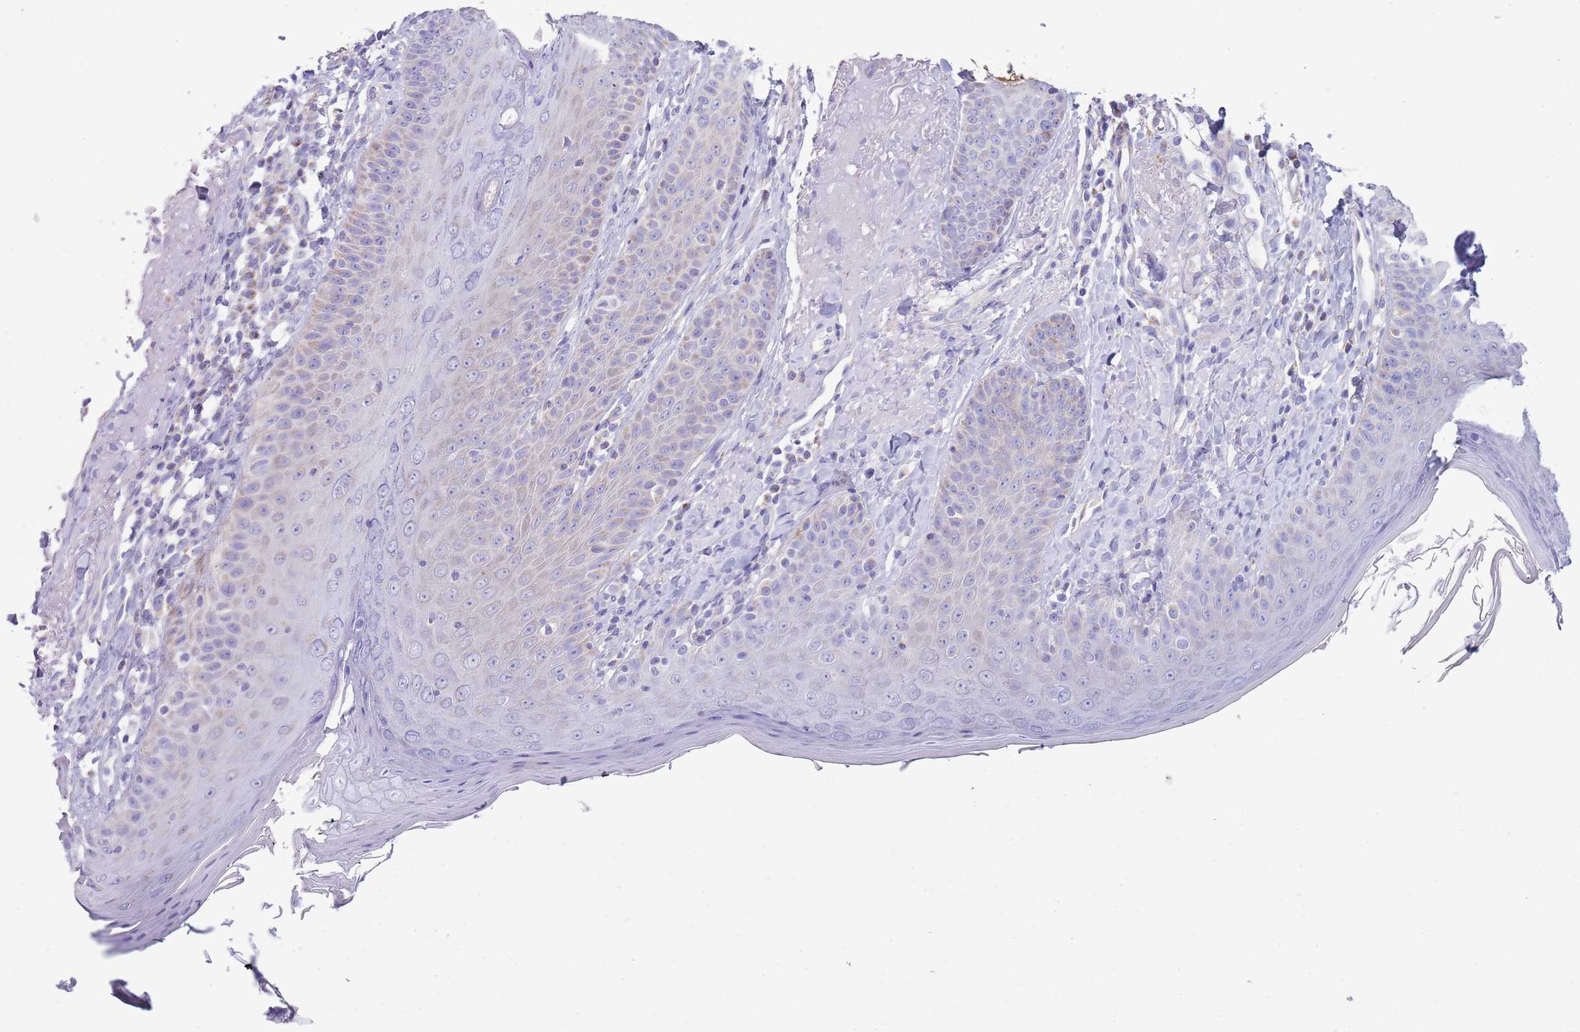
{"staining": {"intensity": "negative", "quantity": "none", "location": "none"}, "tissue": "skin", "cell_type": "Fibroblasts", "image_type": "normal", "snomed": [{"axis": "morphology", "description": "Normal tissue, NOS"}, {"axis": "topography", "description": "Skin"}], "caption": "Fibroblasts show no significant protein positivity in normal skin. Brightfield microscopy of immunohistochemistry (IHC) stained with DAB (brown) and hematoxylin (blue), captured at high magnification.", "gene": "MOCOS", "patient": {"sex": "male", "age": 57}}